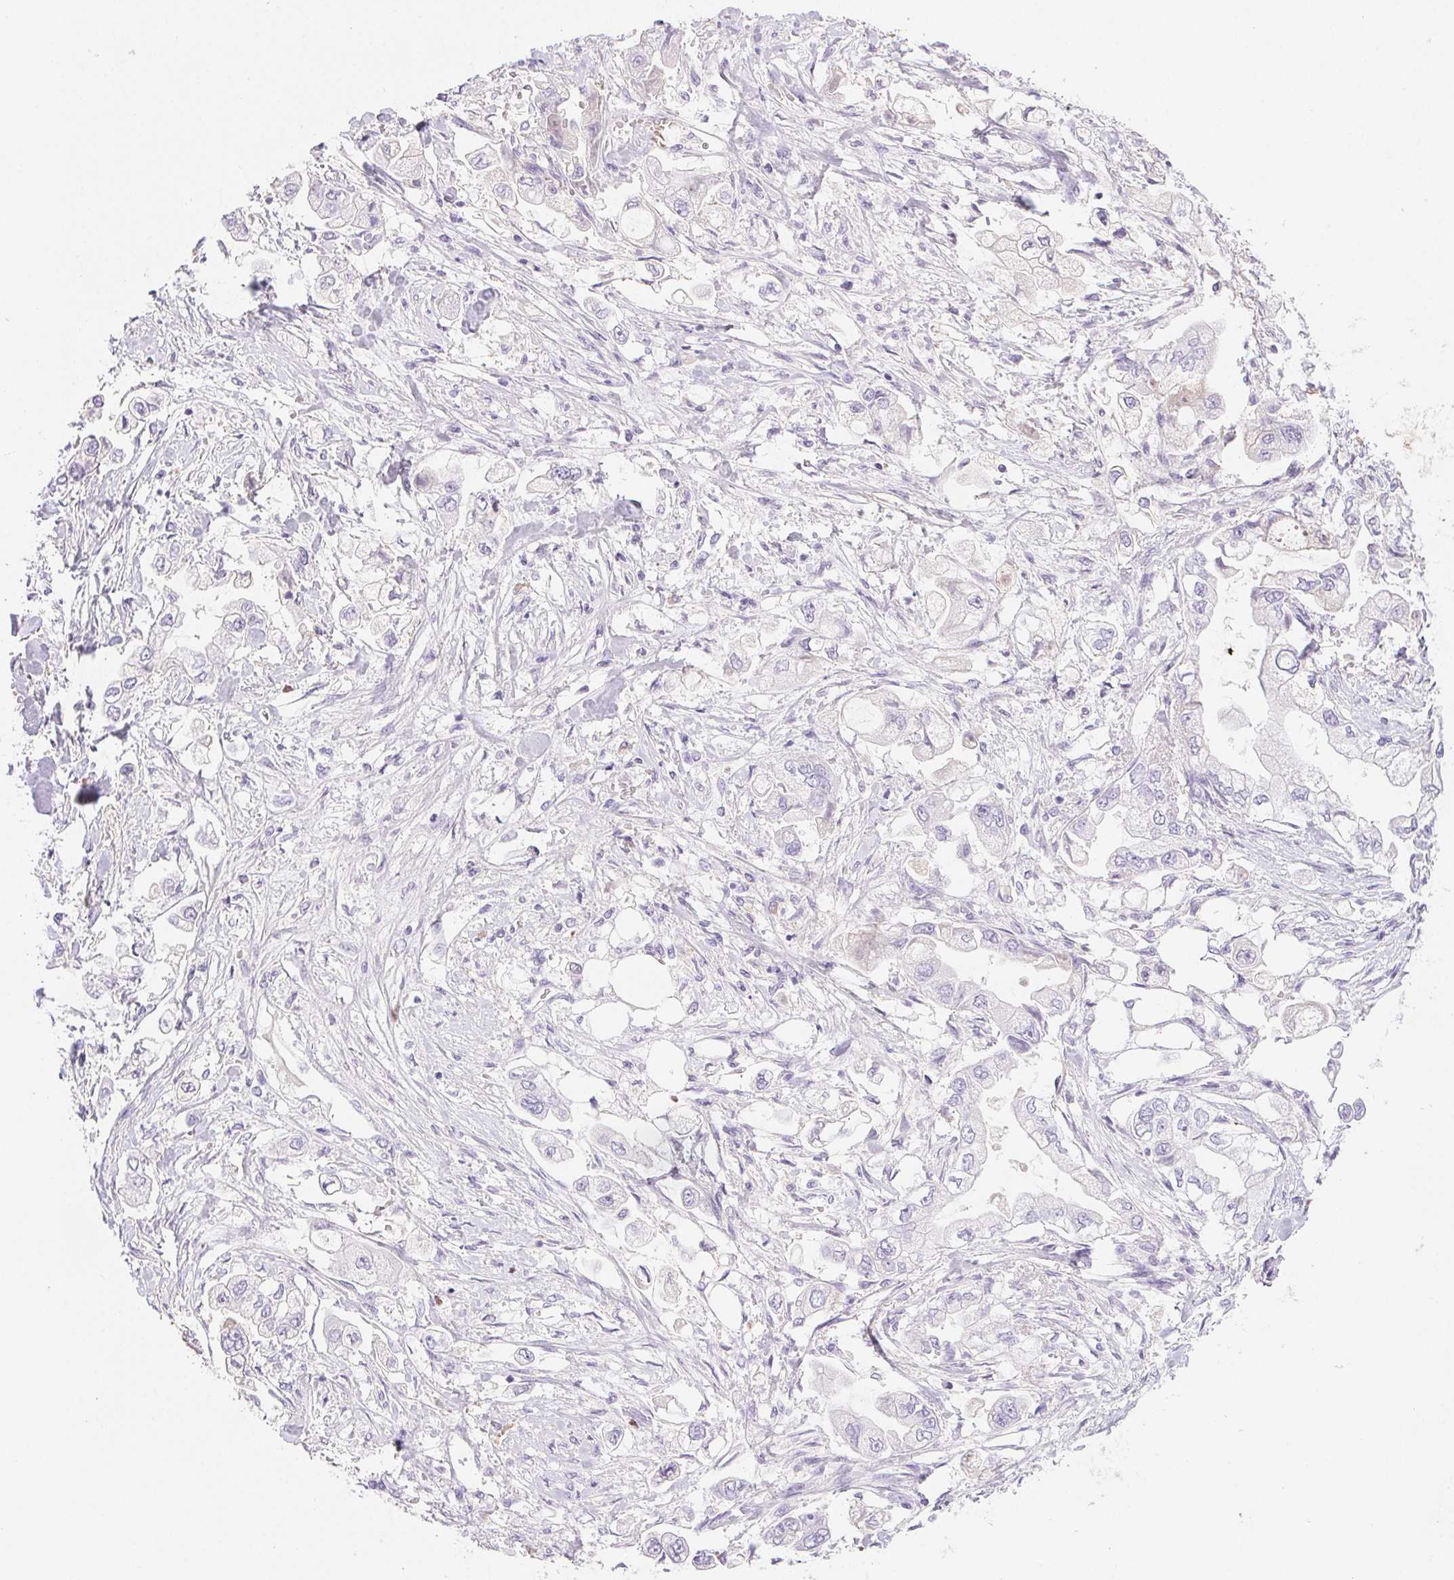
{"staining": {"intensity": "negative", "quantity": "none", "location": "none"}, "tissue": "stomach cancer", "cell_type": "Tumor cells", "image_type": "cancer", "snomed": [{"axis": "morphology", "description": "Adenocarcinoma, NOS"}, {"axis": "topography", "description": "Stomach"}], "caption": "Tumor cells are negative for brown protein staining in stomach adenocarcinoma.", "gene": "PADI4", "patient": {"sex": "male", "age": 62}}